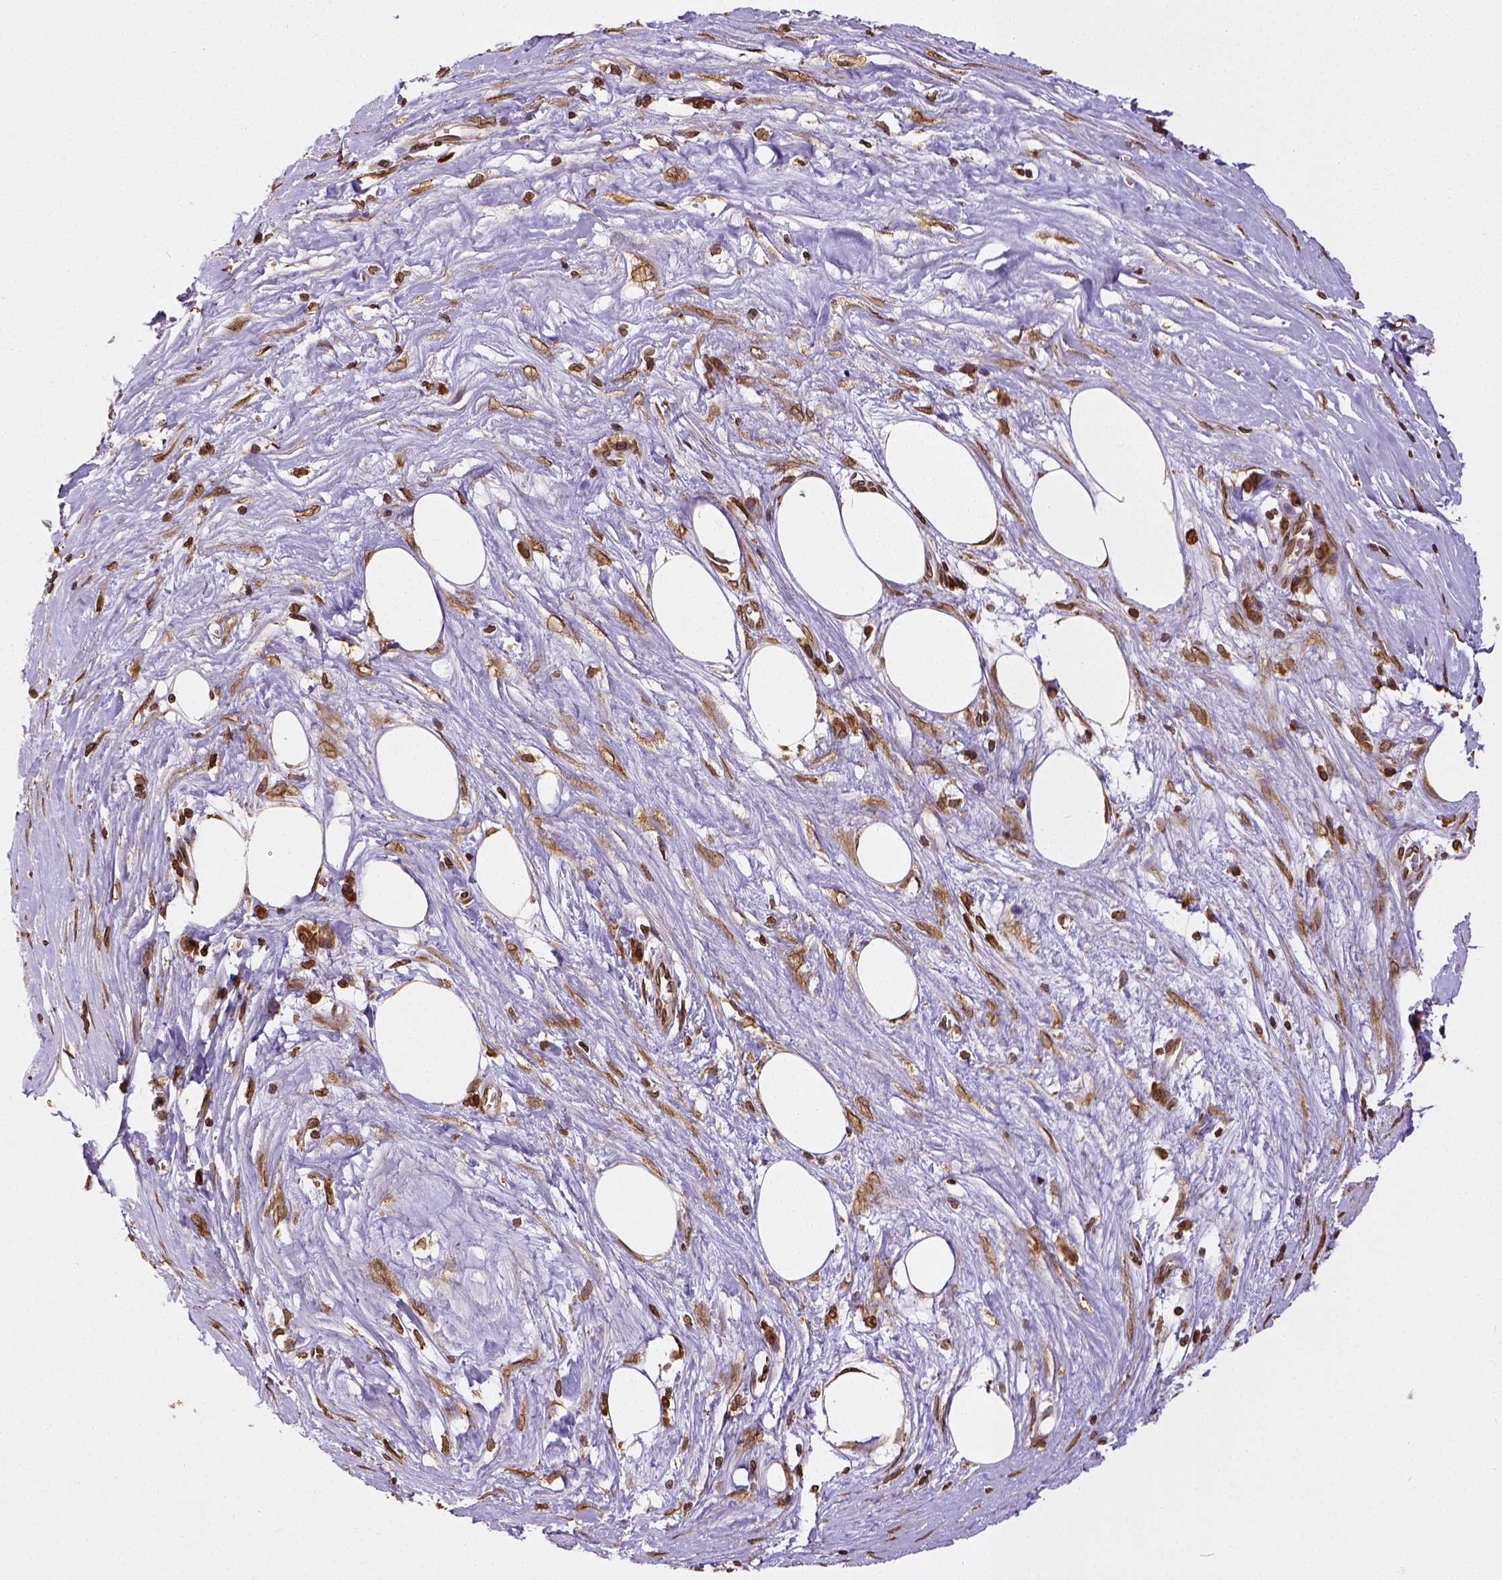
{"staining": {"intensity": "strong", "quantity": ">75%", "location": "cytoplasmic/membranous,nuclear"}, "tissue": "pancreatic cancer", "cell_type": "Tumor cells", "image_type": "cancer", "snomed": [{"axis": "morphology", "description": "Adenocarcinoma, NOS"}, {"axis": "topography", "description": "Pancreas"}], "caption": "Protein analysis of pancreatic cancer (adenocarcinoma) tissue shows strong cytoplasmic/membranous and nuclear expression in about >75% of tumor cells.", "gene": "MTDH", "patient": {"sex": "male", "age": 63}}